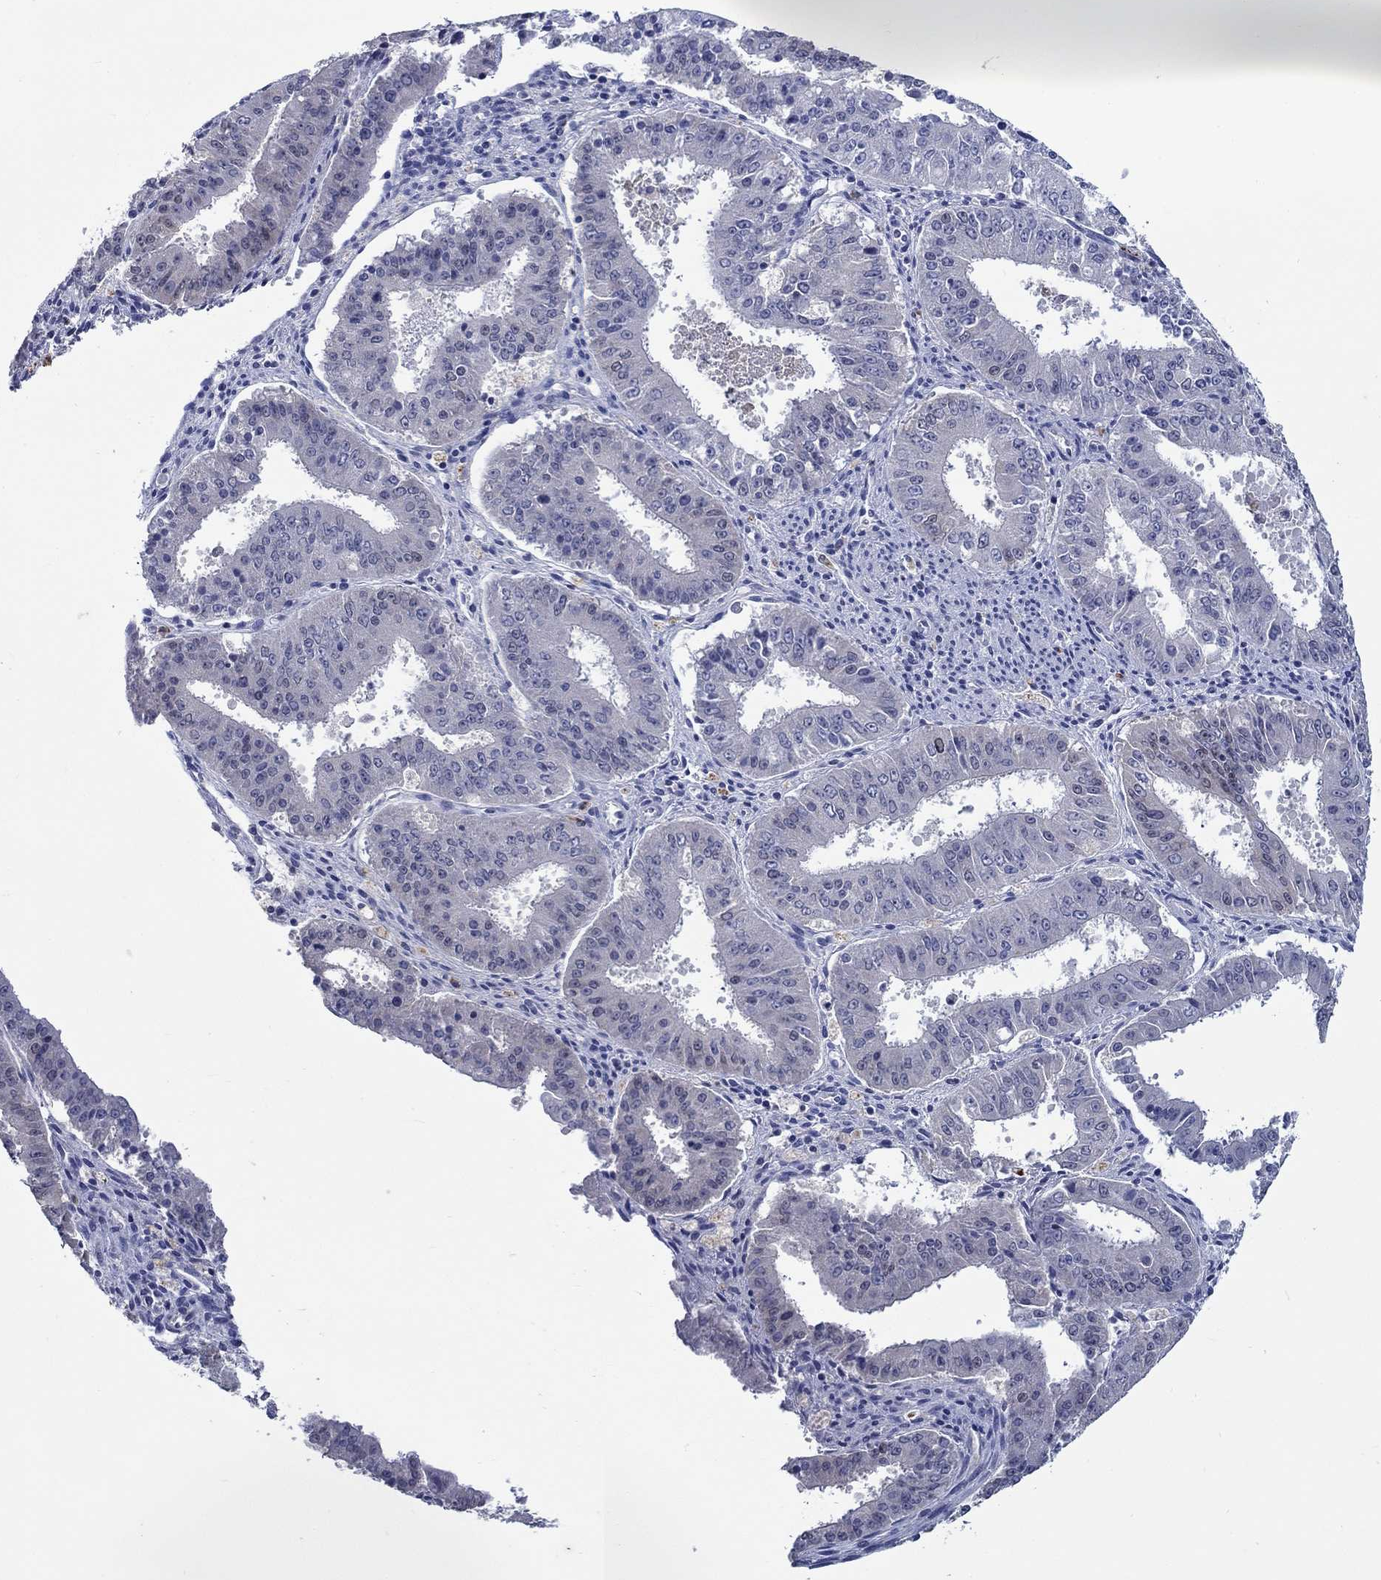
{"staining": {"intensity": "weak", "quantity": "<25%", "location": "nuclear"}, "tissue": "ovarian cancer", "cell_type": "Tumor cells", "image_type": "cancer", "snomed": [{"axis": "morphology", "description": "Carcinoma, endometroid"}, {"axis": "topography", "description": "Ovary"}], "caption": "Immunohistochemistry (IHC) histopathology image of human endometroid carcinoma (ovarian) stained for a protein (brown), which reveals no expression in tumor cells. Brightfield microscopy of immunohistochemistry stained with DAB (3,3'-diaminobenzidine) (brown) and hematoxylin (blue), captured at high magnification.", "gene": "GATA2", "patient": {"sex": "female", "age": 42}}